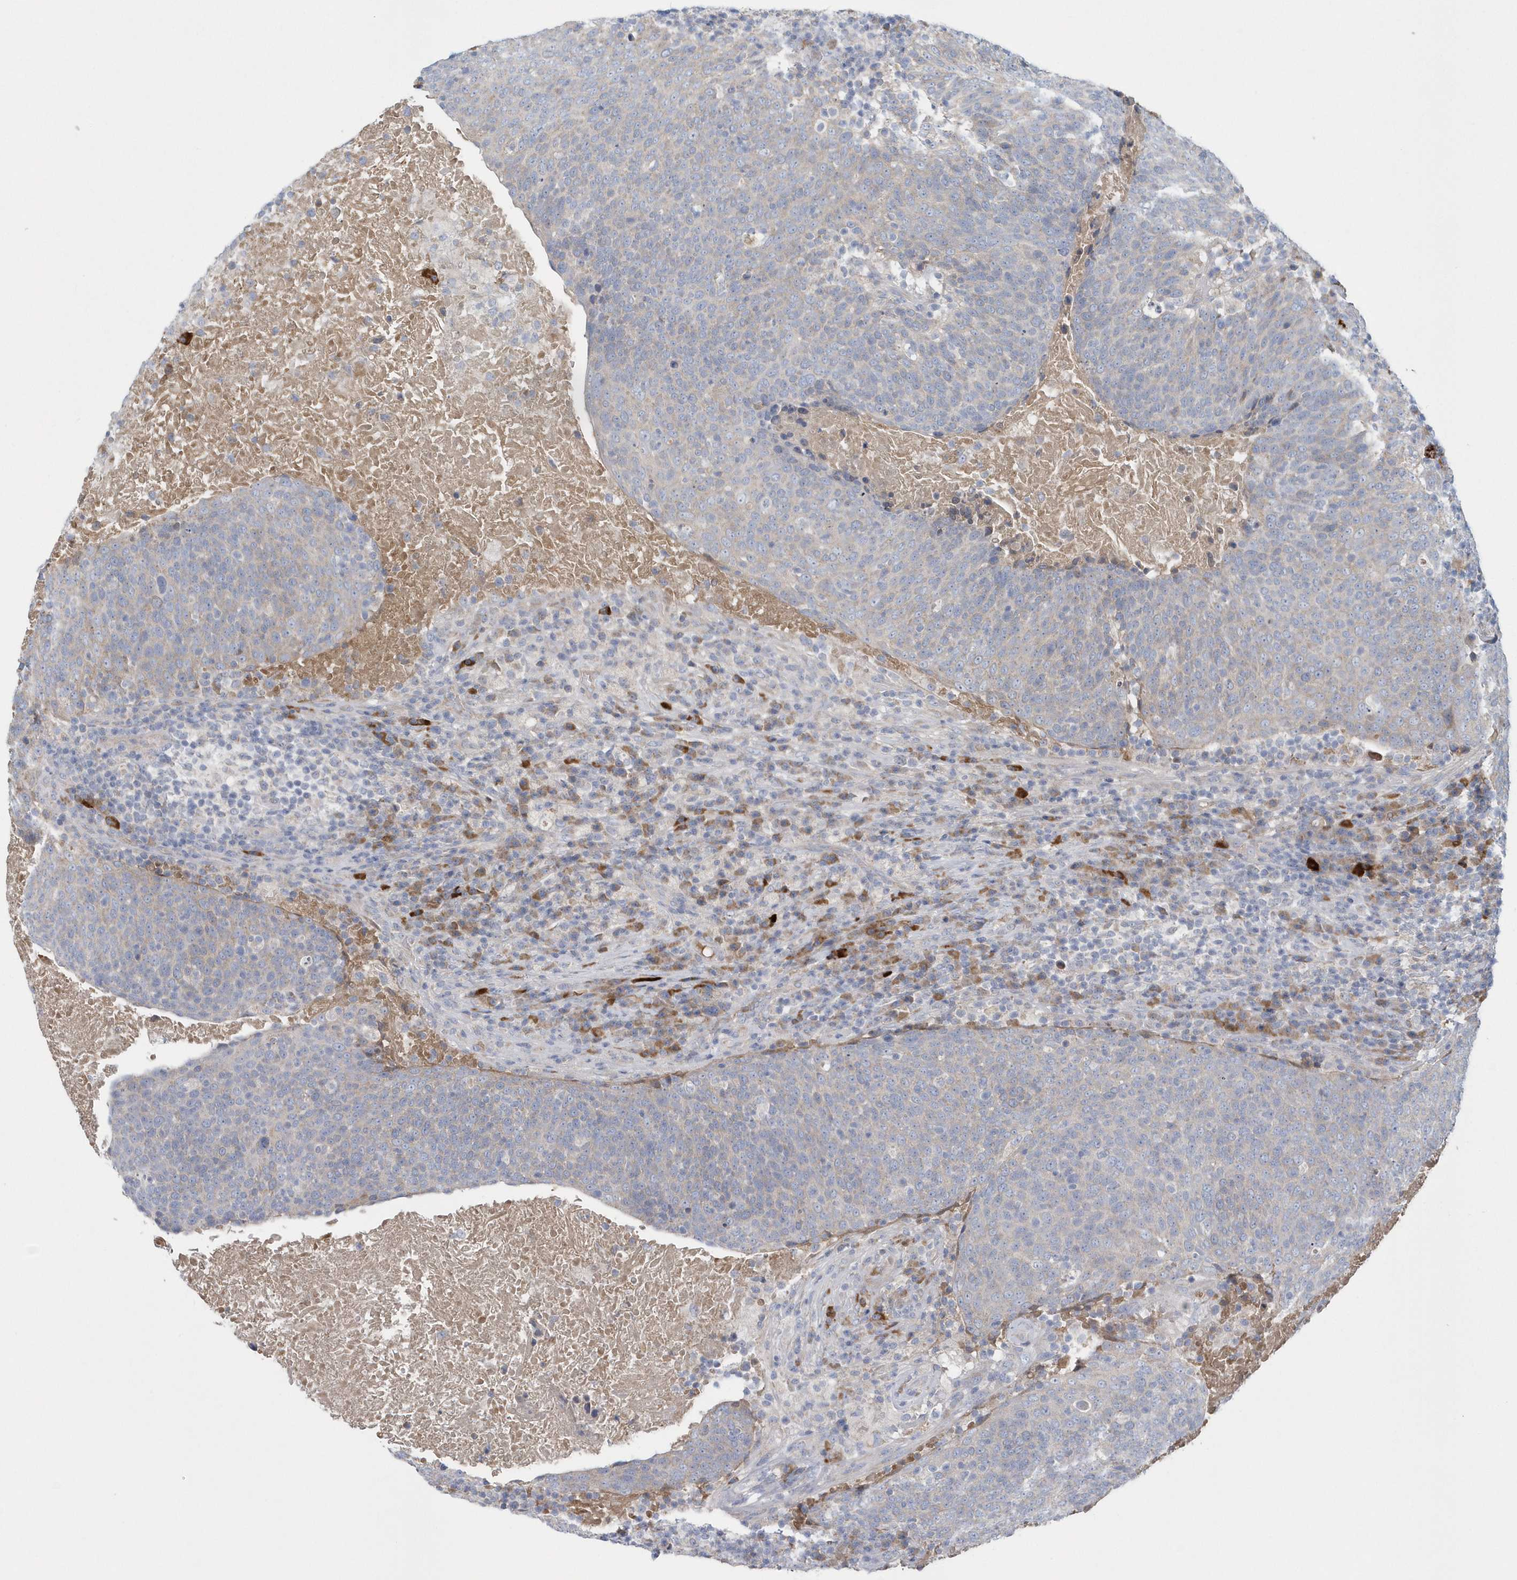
{"staining": {"intensity": "negative", "quantity": "none", "location": "none"}, "tissue": "head and neck cancer", "cell_type": "Tumor cells", "image_type": "cancer", "snomed": [{"axis": "morphology", "description": "Squamous cell carcinoma, NOS"}, {"axis": "morphology", "description": "Squamous cell carcinoma, metastatic, NOS"}, {"axis": "topography", "description": "Lymph node"}, {"axis": "topography", "description": "Head-Neck"}], "caption": "There is no significant staining in tumor cells of head and neck cancer (metastatic squamous cell carcinoma). The staining is performed using DAB (3,3'-diaminobenzidine) brown chromogen with nuclei counter-stained in using hematoxylin.", "gene": "SPATA18", "patient": {"sex": "male", "age": 62}}